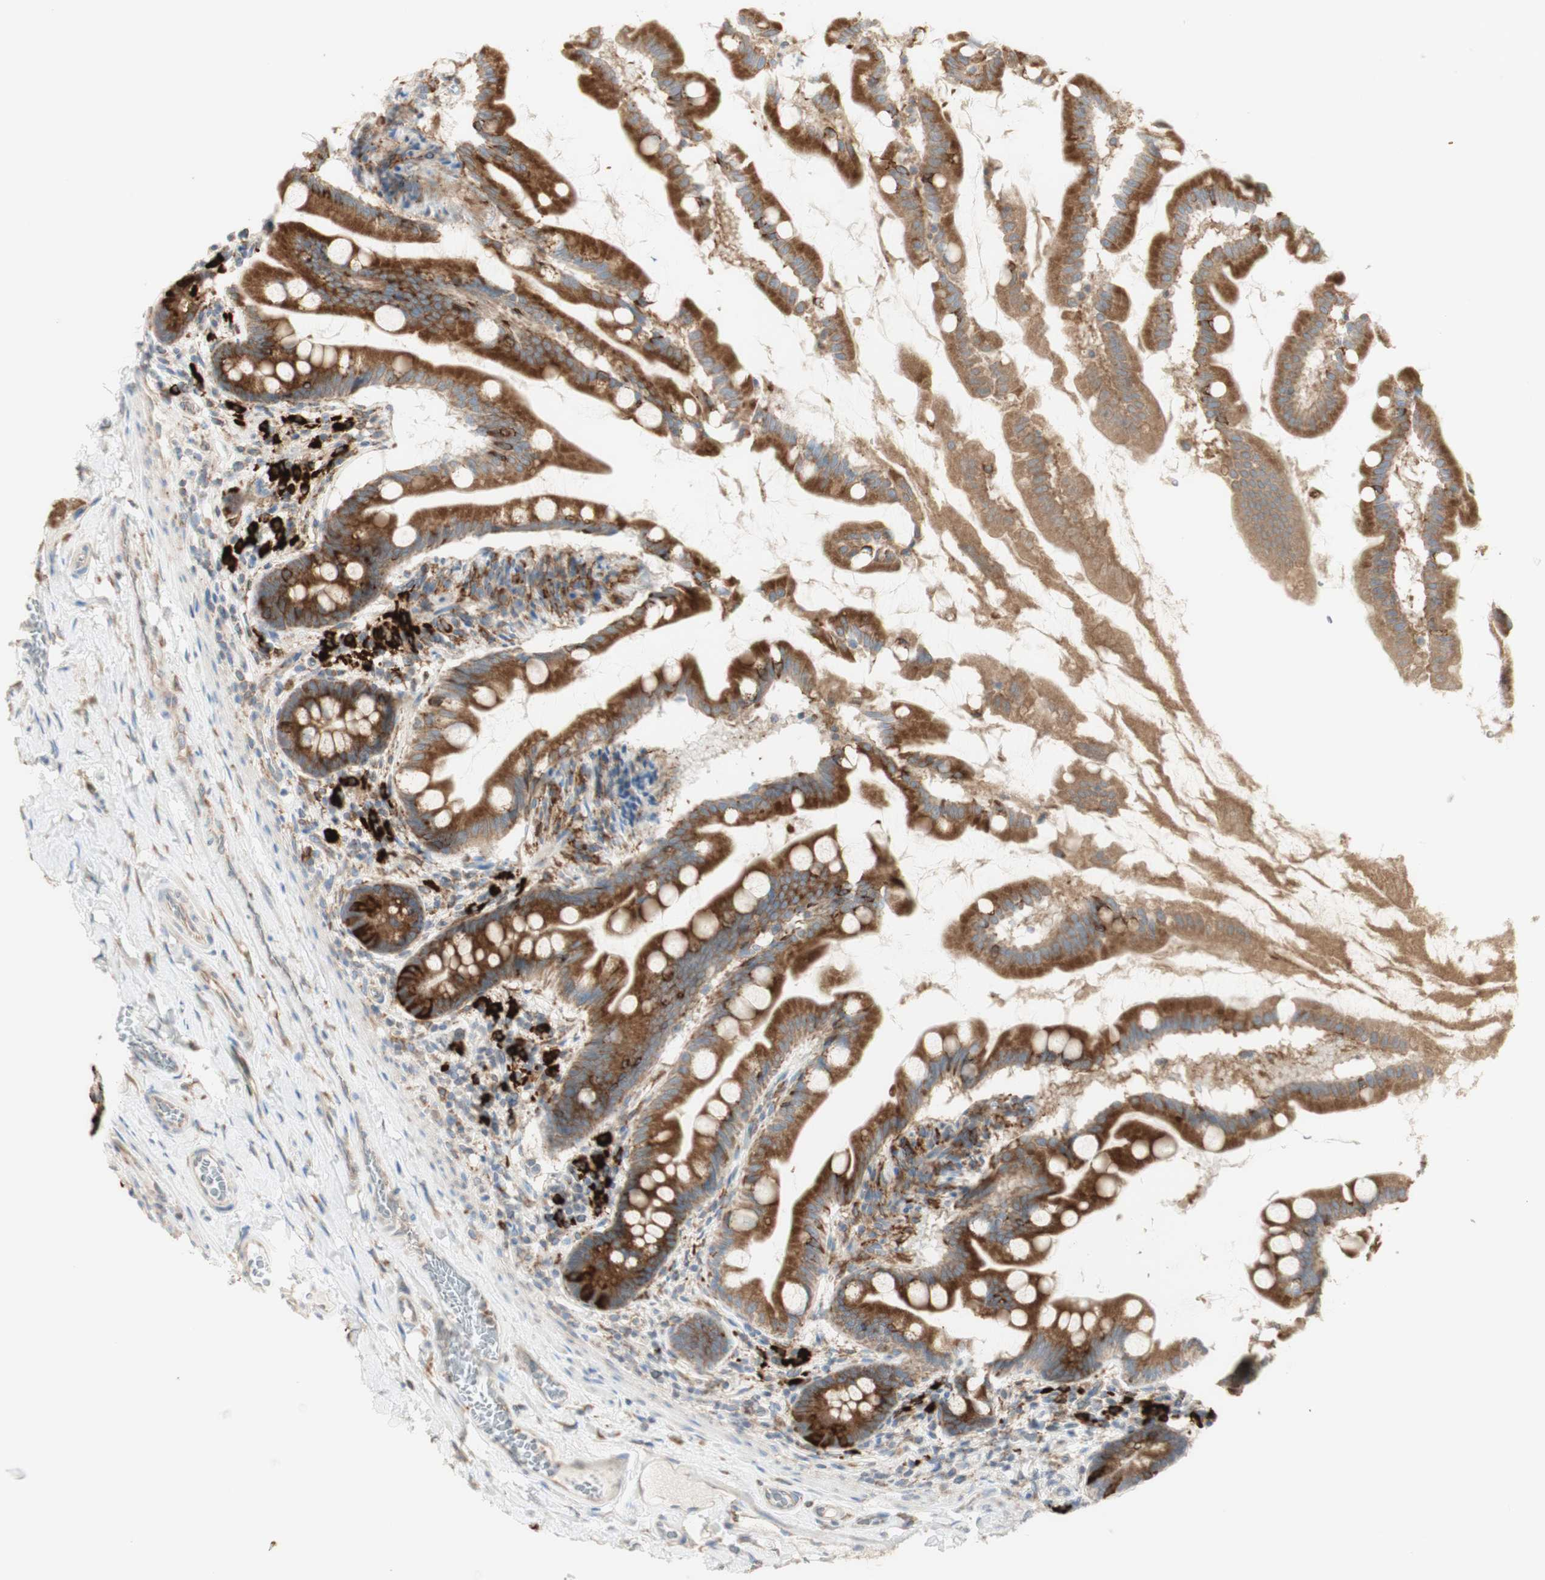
{"staining": {"intensity": "strong", "quantity": ">75%", "location": "cytoplasmic/membranous"}, "tissue": "small intestine", "cell_type": "Glandular cells", "image_type": "normal", "snomed": [{"axis": "morphology", "description": "Normal tissue, NOS"}, {"axis": "topography", "description": "Small intestine"}], "caption": "Immunohistochemical staining of normal human small intestine shows >75% levels of strong cytoplasmic/membranous protein staining in about >75% of glandular cells.", "gene": "MANF", "patient": {"sex": "female", "age": 56}}